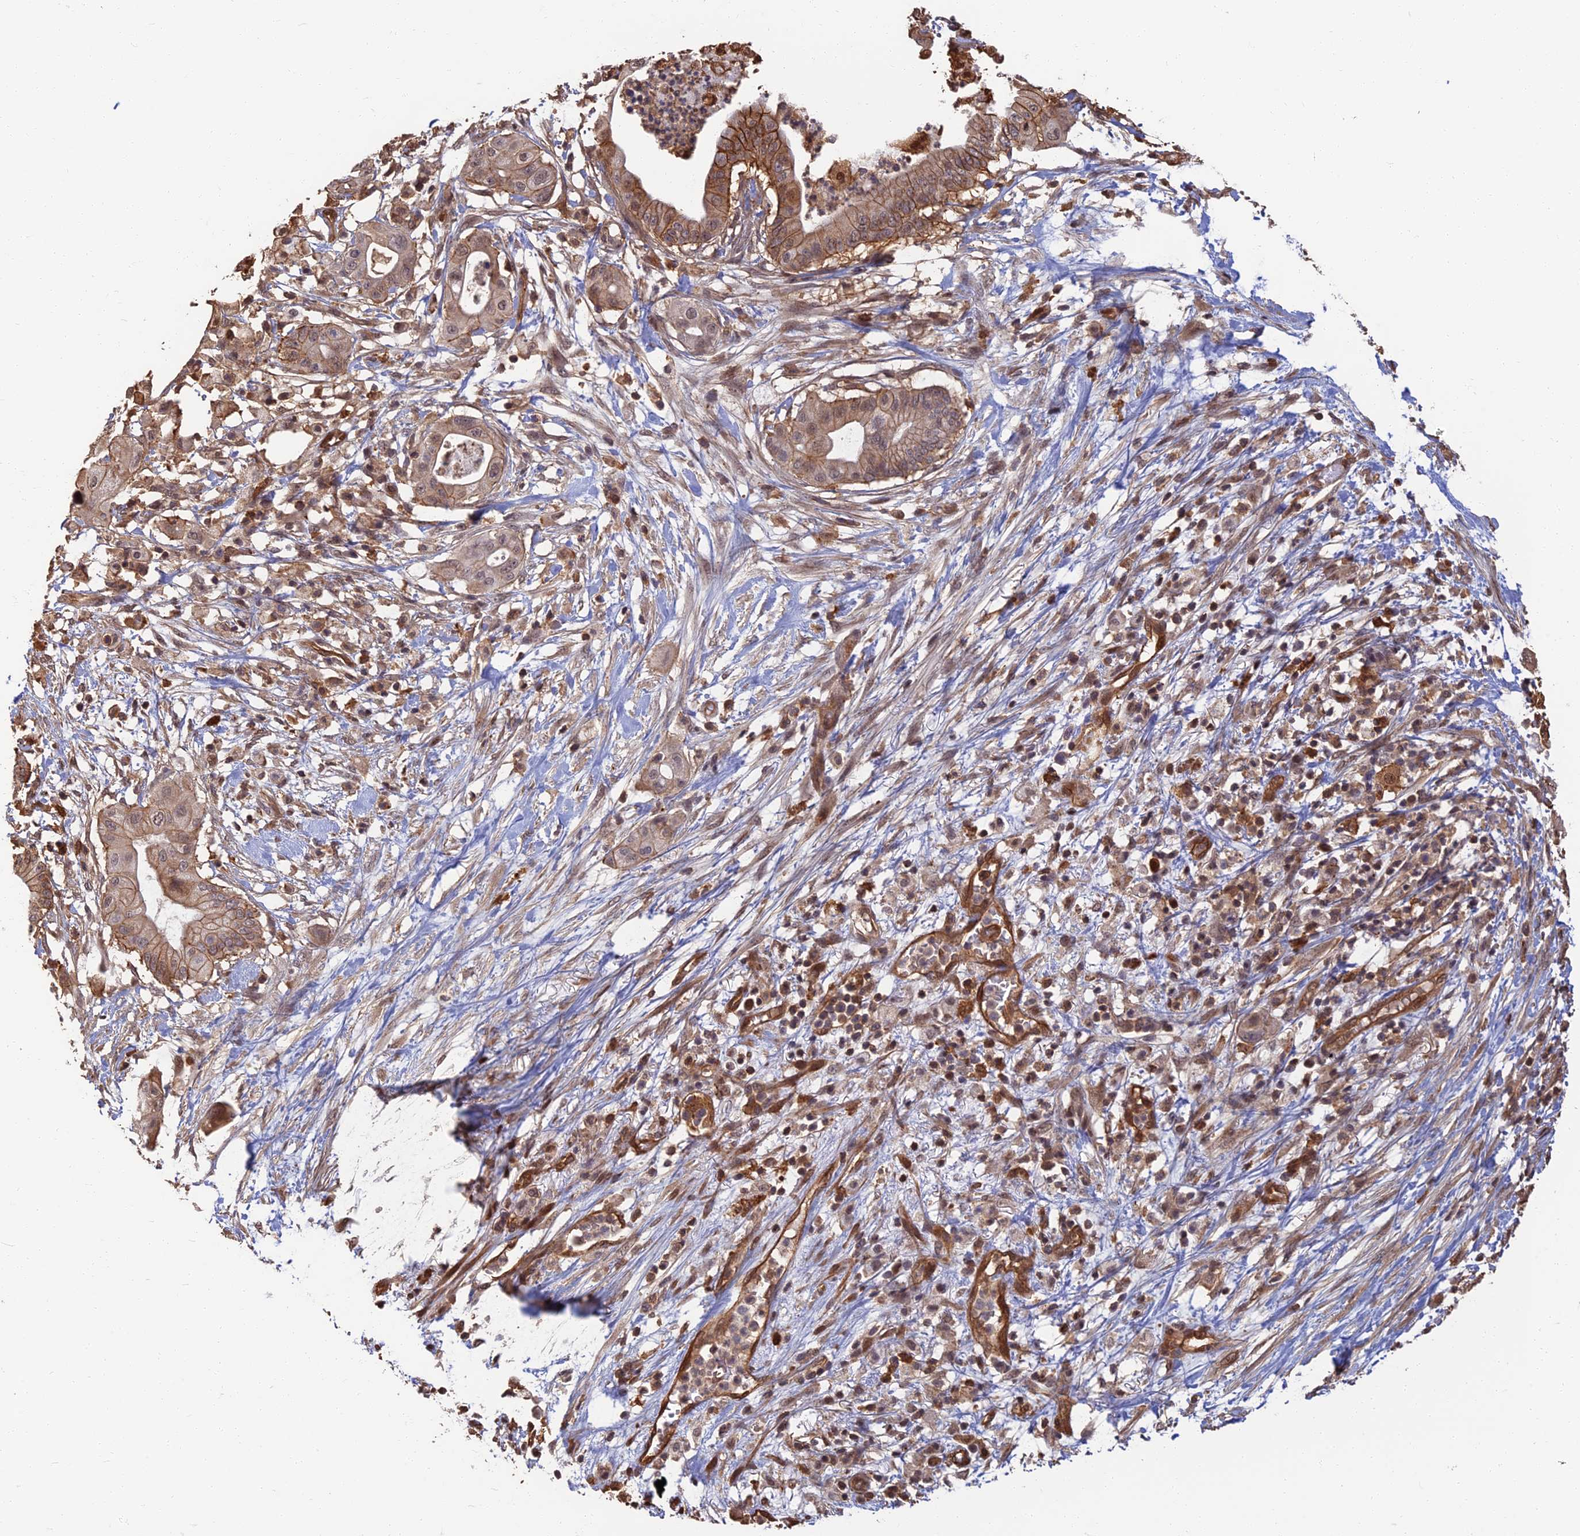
{"staining": {"intensity": "moderate", "quantity": "25%-75%", "location": "cytoplasmic/membranous"}, "tissue": "pancreatic cancer", "cell_type": "Tumor cells", "image_type": "cancer", "snomed": [{"axis": "morphology", "description": "Adenocarcinoma, NOS"}, {"axis": "topography", "description": "Pancreas"}], "caption": "The immunohistochemical stain shows moderate cytoplasmic/membranous staining in tumor cells of pancreatic cancer tissue.", "gene": "LRRN3", "patient": {"sex": "male", "age": 68}}